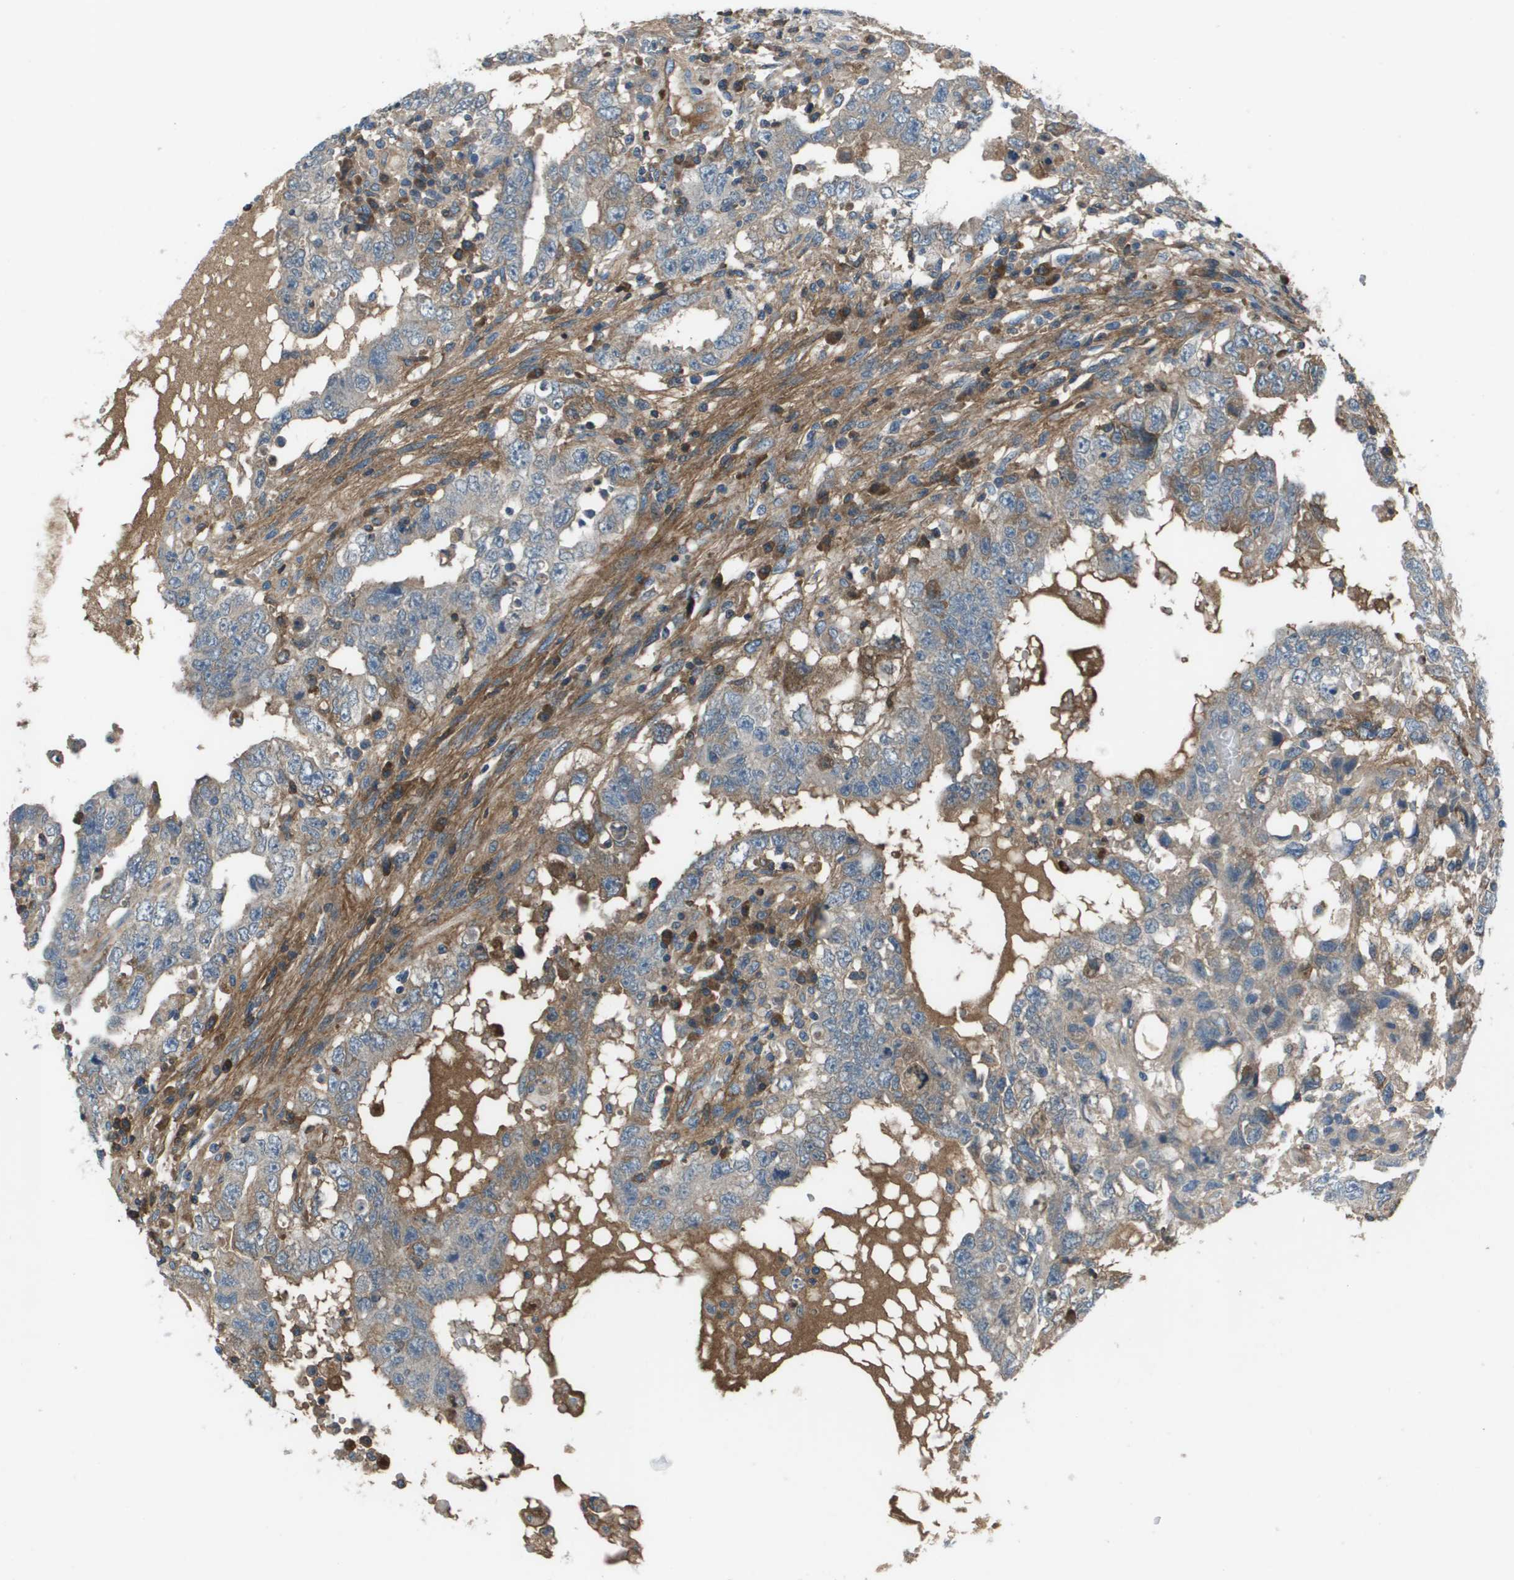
{"staining": {"intensity": "weak", "quantity": "<25%", "location": "cytoplasmic/membranous"}, "tissue": "testis cancer", "cell_type": "Tumor cells", "image_type": "cancer", "snomed": [{"axis": "morphology", "description": "Carcinoma, Embryonal, NOS"}, {"axis": "topography", "description": "Testis"}], "caption": "Testis embryonal carcinoma stained for a protein using immunohistochemistry reveals no positivity tumor cells.", "gene": "PCOLCE", "patient": {"sex": "male", "age": 26}}